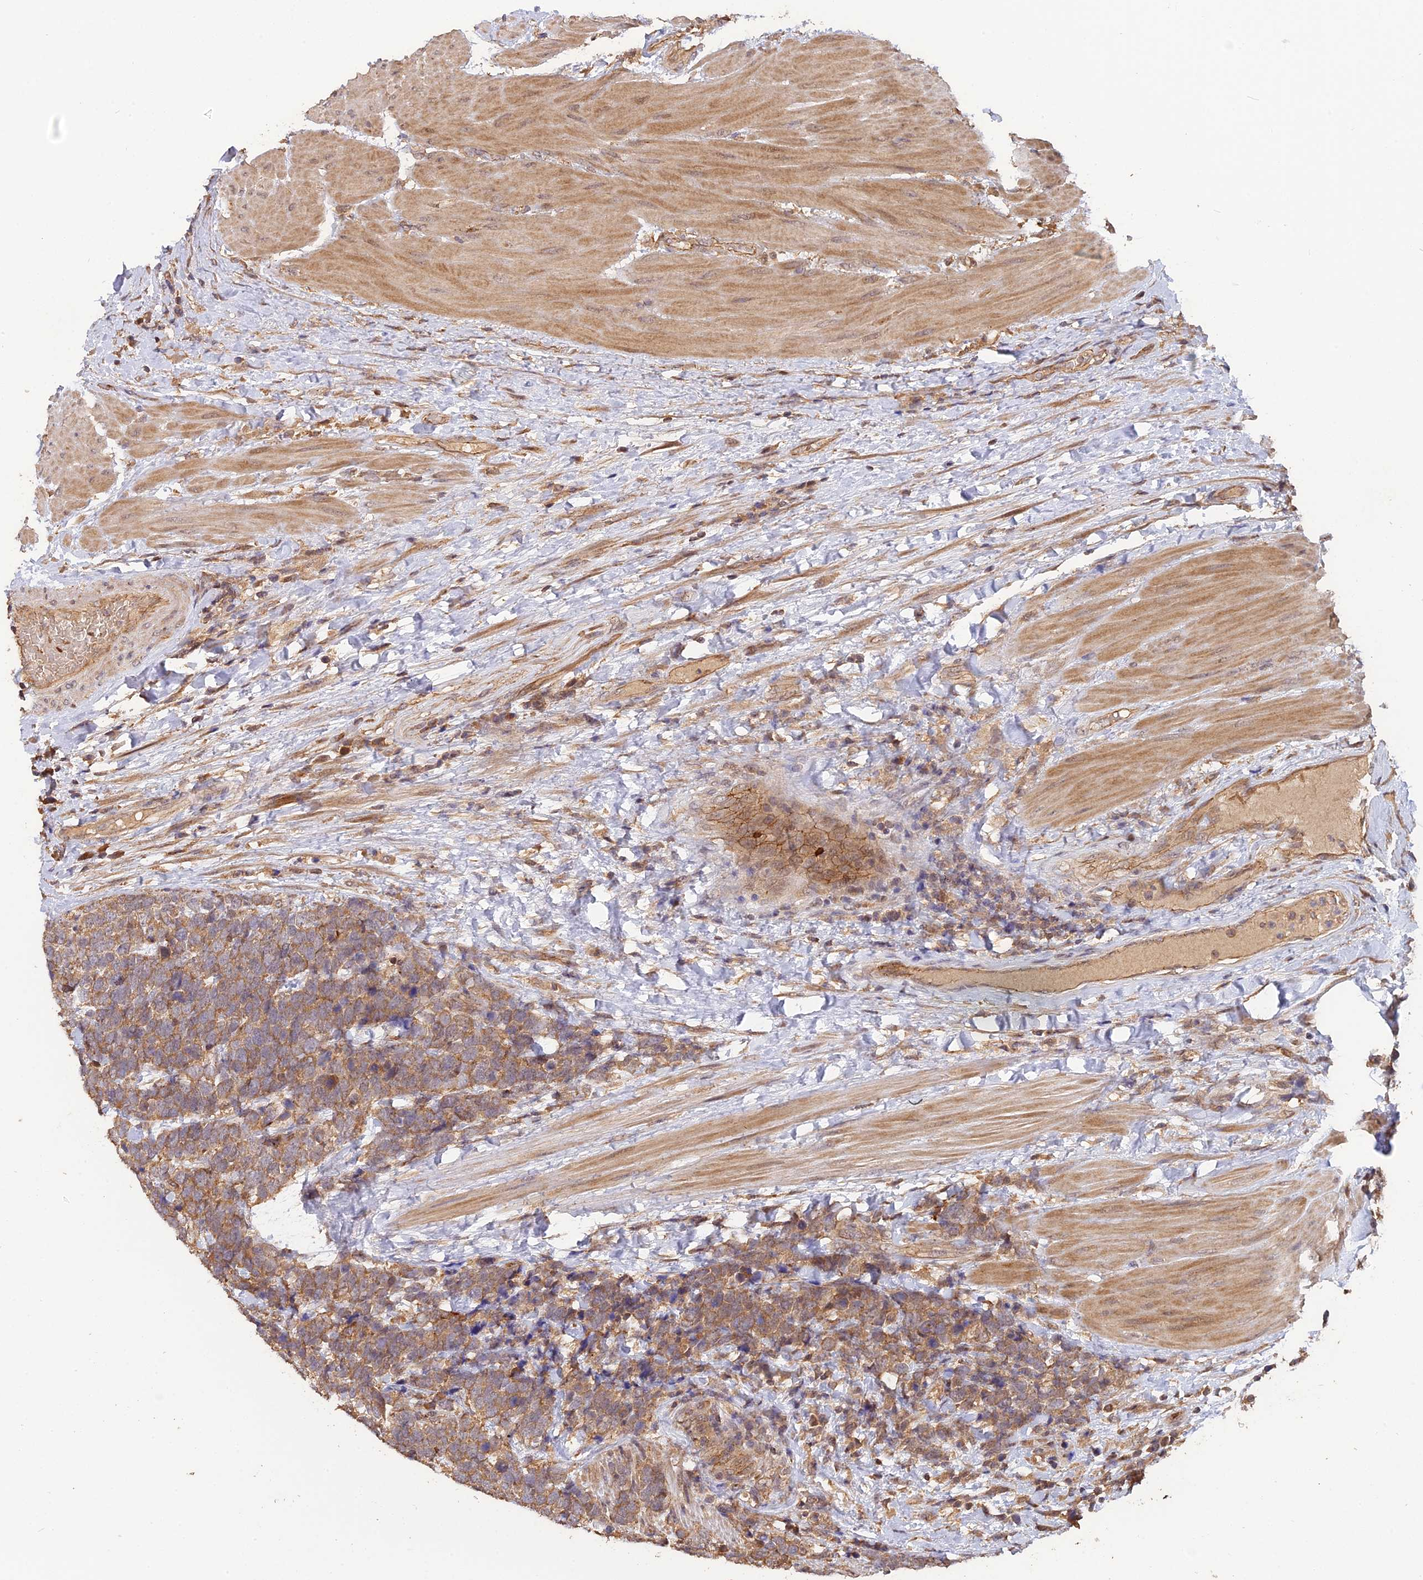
{"staining": {"intensity": "weak", "quantity": ">75%", "location": "cytoplasmic/membranous"}, "tissue": "urothelial cancer", "cell_type": "Tumor cells", "image_type": "cancer", "snomed": [{"axis": "morphology", "description": "Urothelial carcinoma, High grade"}, {"axis": "topography", "description": "Urinary bladder"}], "caption": "Protein staining of high-grade urothelial carcinoma tissue reveals weak cytoplasmic/membranous positivity in about >75% of tumor cells.", "gene": "ARHGAP40", "patient": {"sex": "female", "age": 82}}